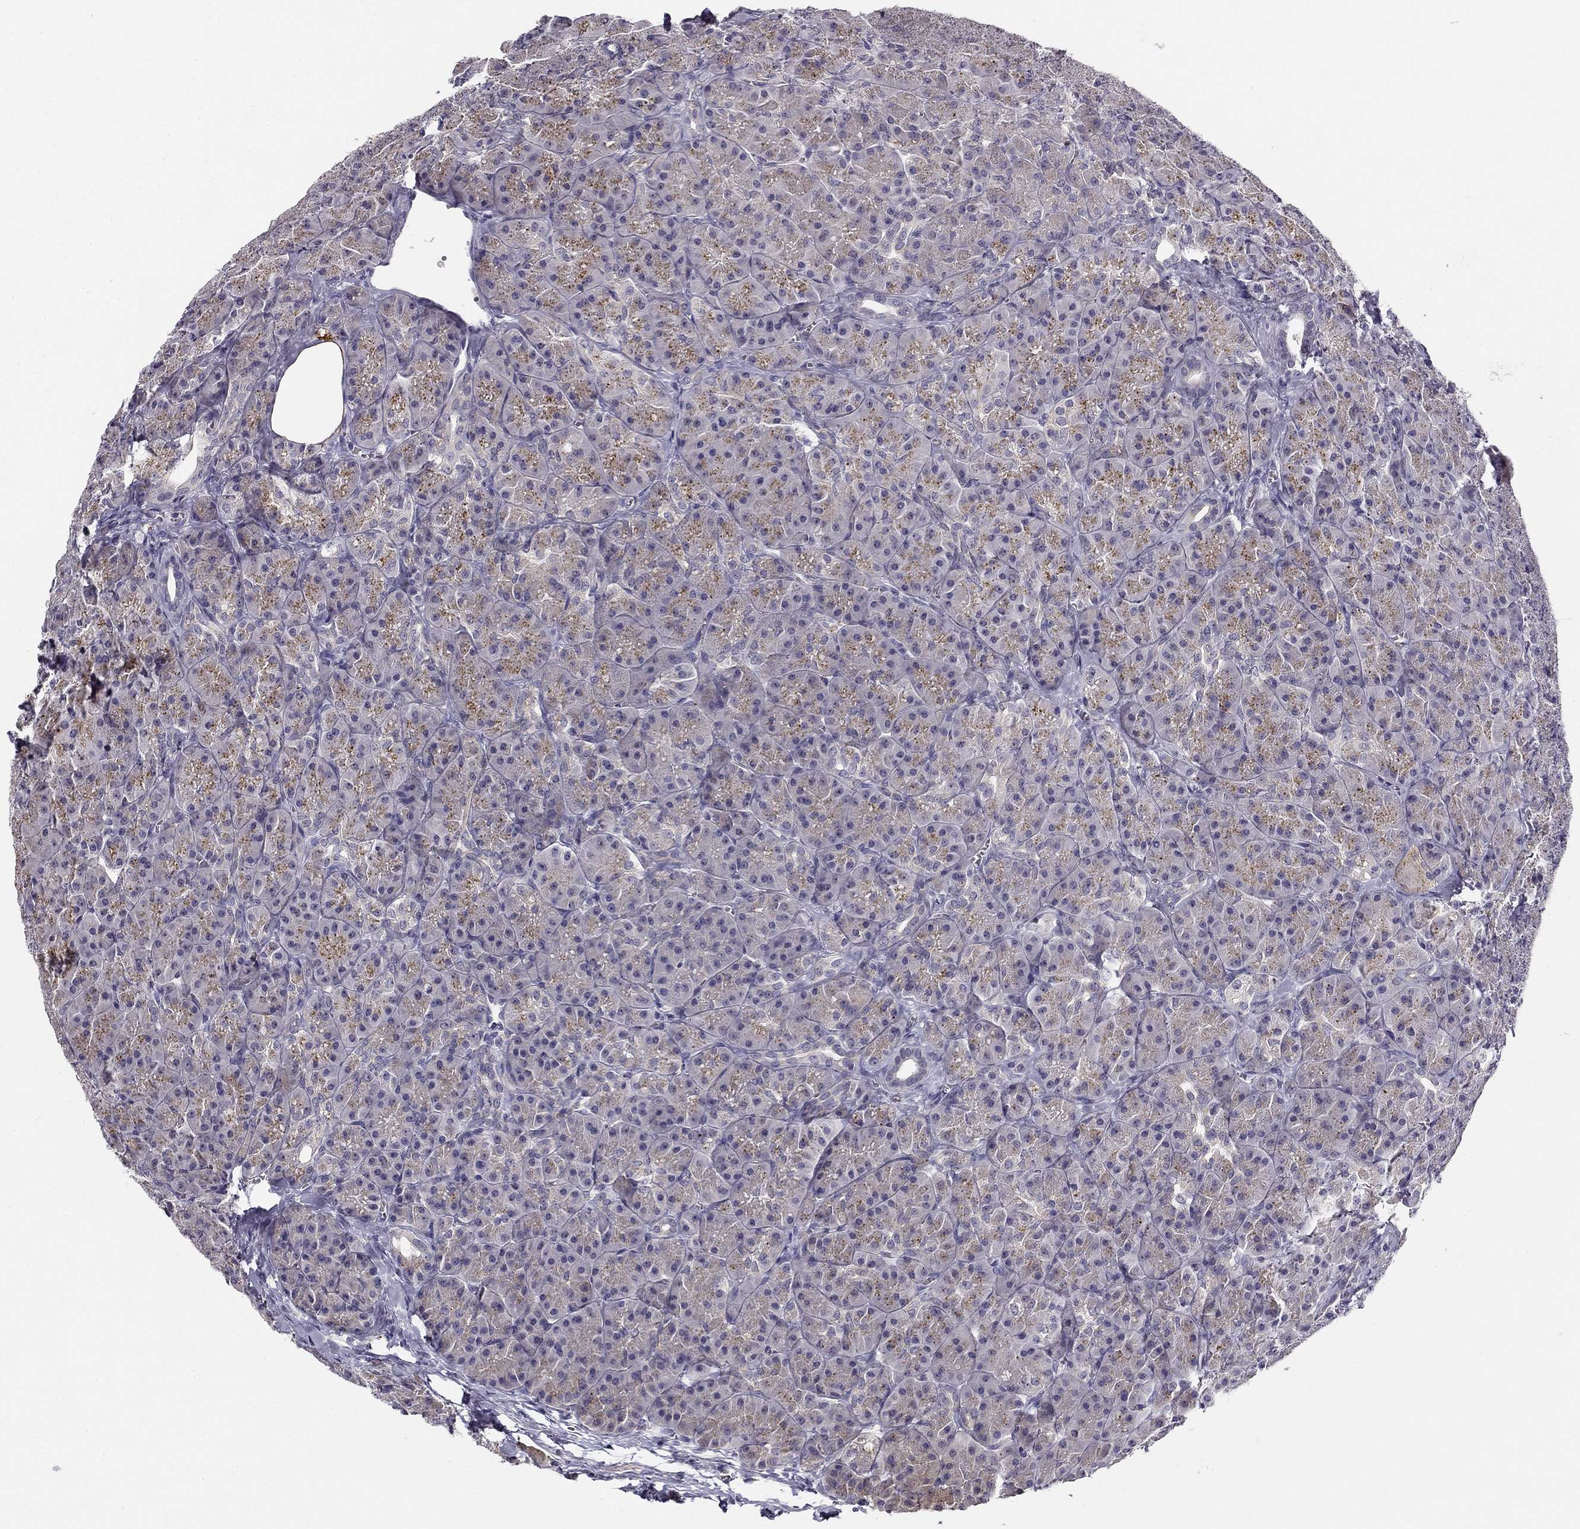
{"staining": {"intensity": "moderate", "quantity": "<25%", "location": "cytoplasmic/membranous"}, "tissue": "pancreas", "cell_type": "Exocrine glandular cells", "image_type": "normal", "snomed": [{"axis": "morphology", "description": "Normal tissue, NOS"}, {"axis": "topography", "description": "Pancreas"}], "caption": "Moderate cytoplasmic/membranous staining for a protein is identified in about <25% of exocrine glandular cells of benign pancreas using IHC.", "gene": "CNR1", "patient": {"sex": "male", "age": 57}}